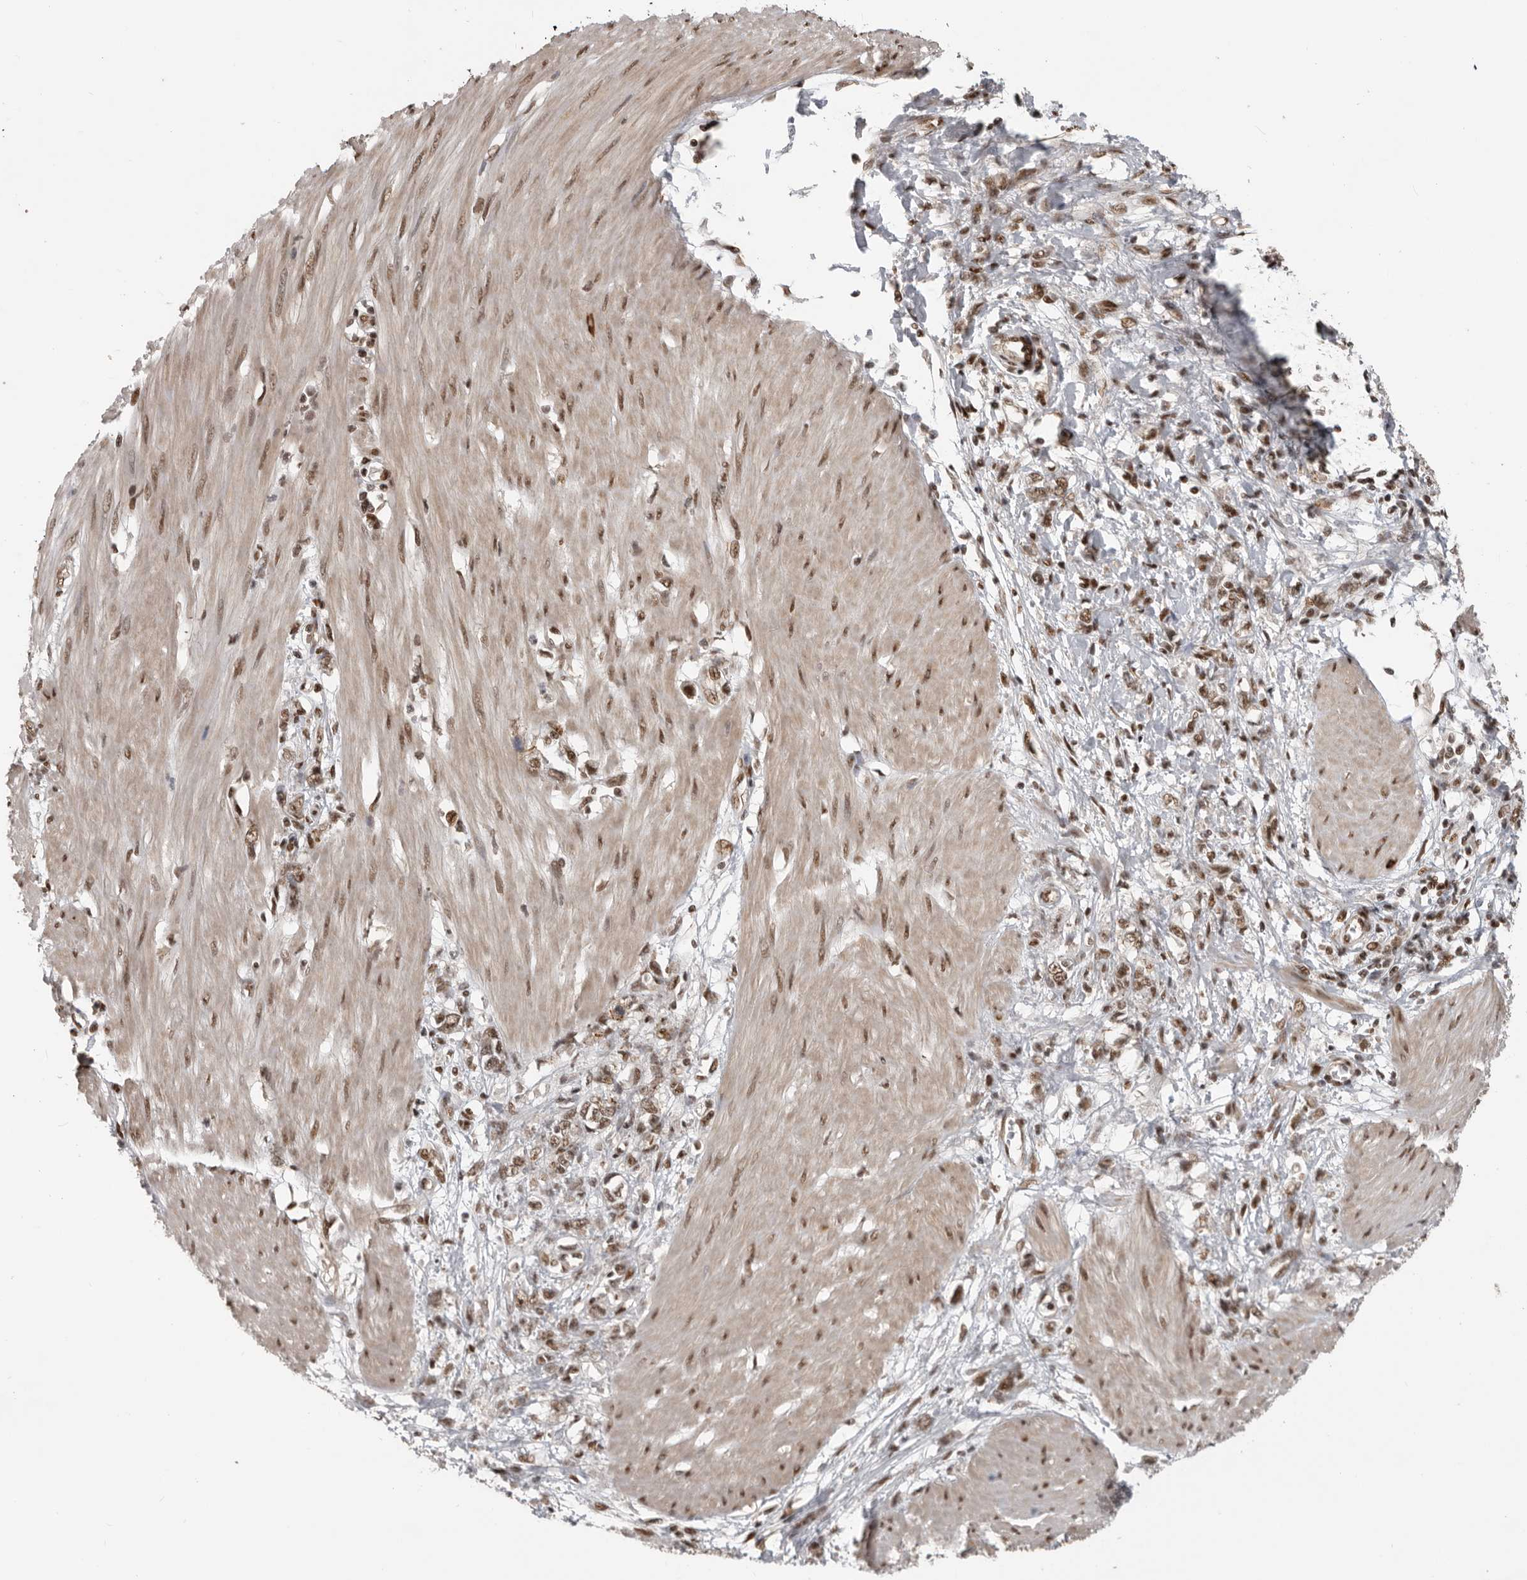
{"staining": {"intensity": "moderate", "quantity": ">75%", "location": "nuclear"}, "tissue": "stomach cancer", "cell_type": "Tumor cells", "image_type": "cancer", "snomed": [{"axis": "morphology", "description": "Adenocarcinoma, NOS"}, {"axis": "topography", "description": "Stomach"}], "caption": "IHC of adenocarcinoma (stomach) demonstrates medium levels of moderate nuclear expression in approximately >75% of tumor cells. Nuclei are stained in blue.", "gene": "CBLL1", "patient": {"sex": "female", "age": 76}}